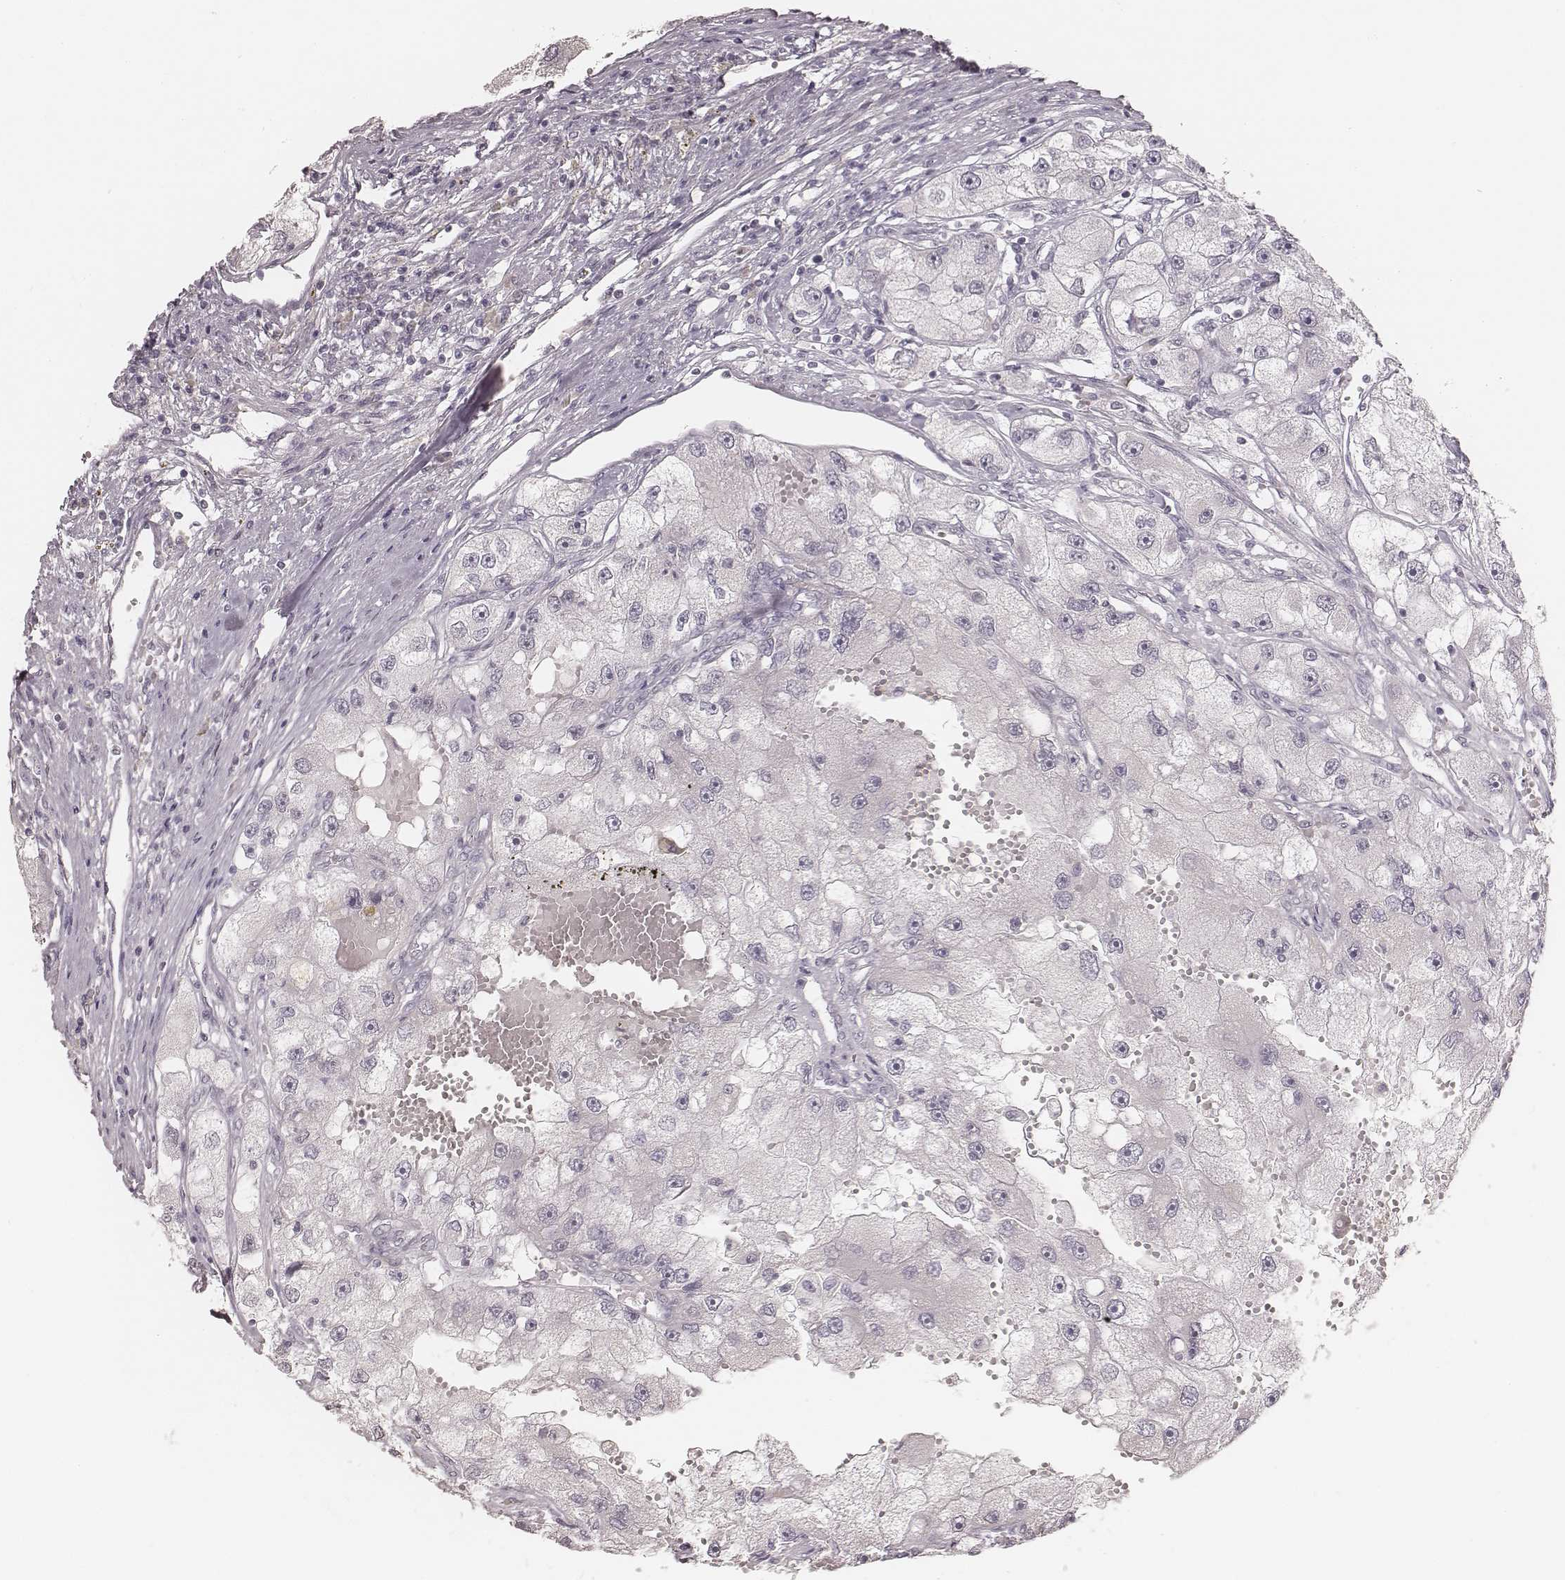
{"staining": {"intensity": "negative", "quantity": "none", "location": "none"}, "tissue": "renal cancer", "cell_type": "Tumor cells", "image_type": "cancer", "snomed": [{"axis": "morphology", "description": "Adenocarcinoma, NOS"}, {"axis": "topography", "description": "Kidney"}], "caption": "Renal cancer (adenocarcinoma) was stained to show a protein in brown. There is no significant positivity in tumor cells. Brightfield microscopy of immunohistochemistry stained with DAB (brown) and hematoxylin (blue), captured at high magnification.", "gene": "MSX1", "patient": {"sex": "male", "age": 63}}